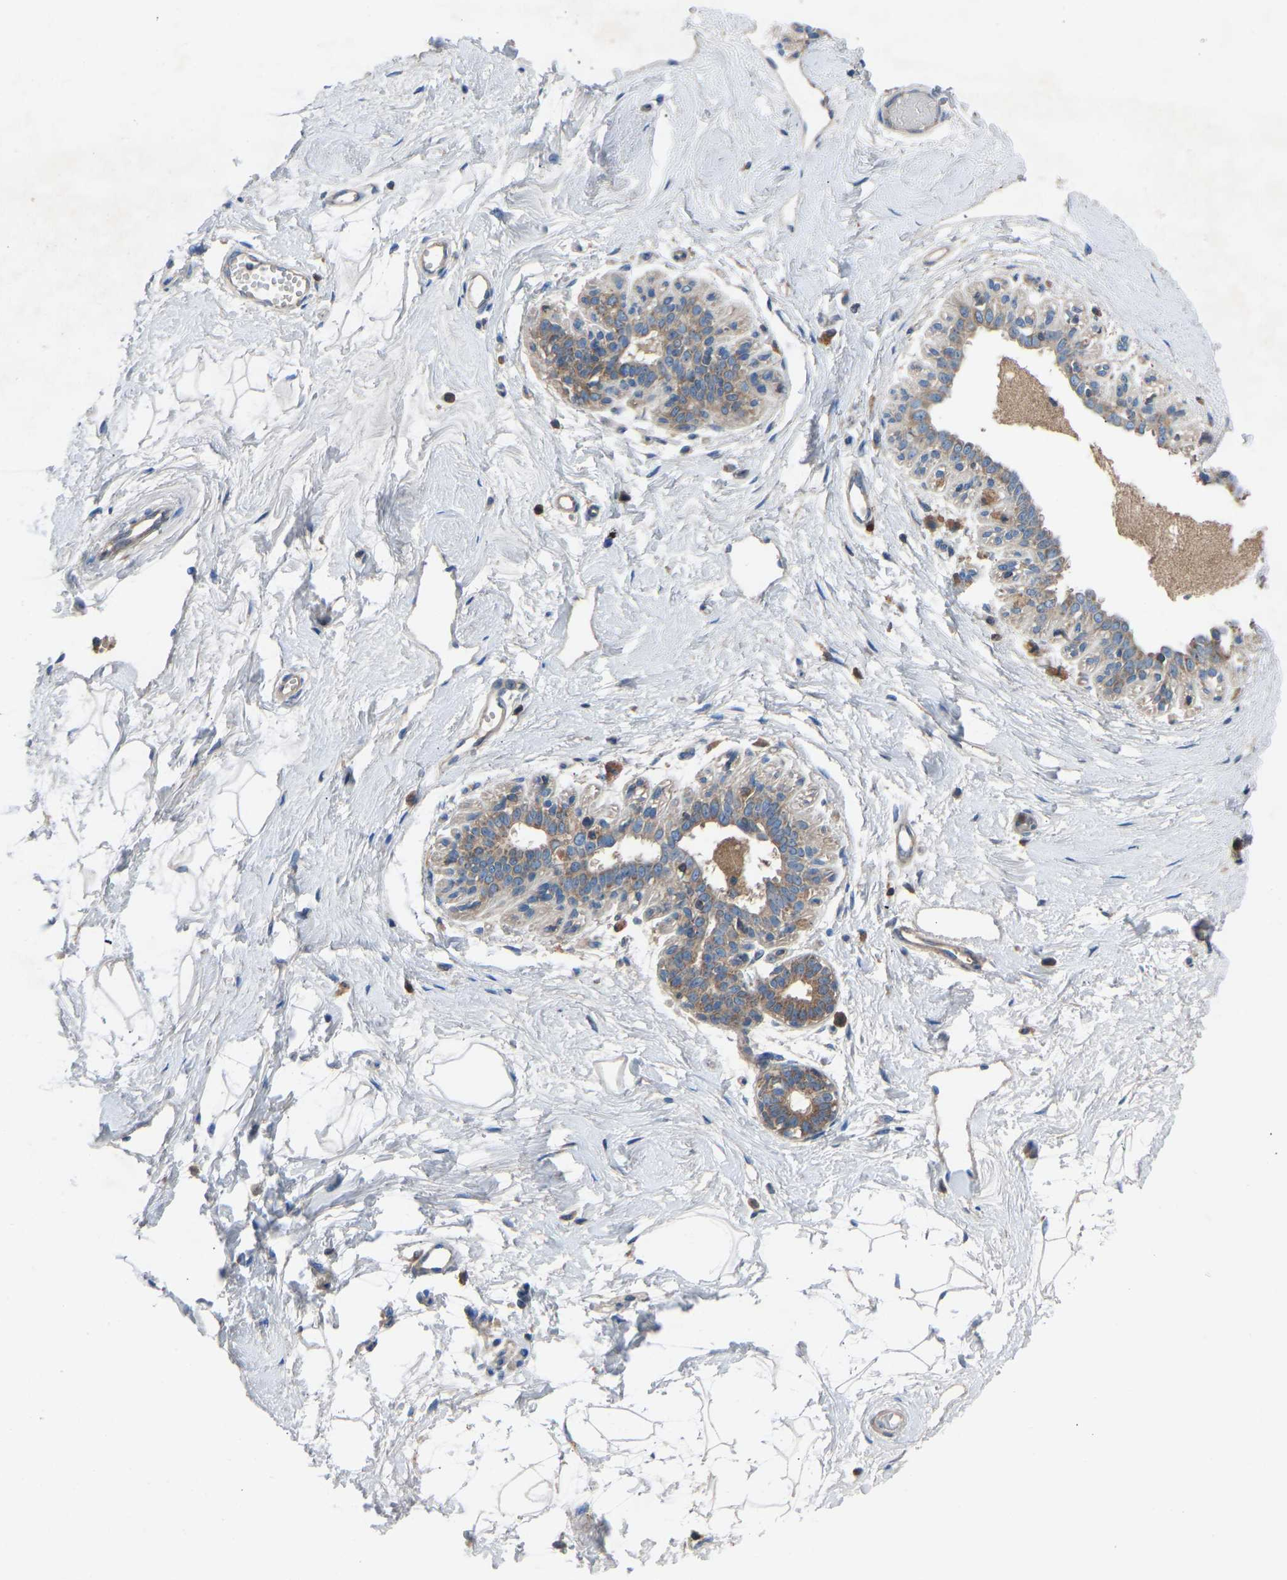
{"staining": {"intensity": "negative", "quantity": "none", "location": "none"}, "tissue": "breast", "cell_type": "Adipocytes", "image_type": "normal", "snomed": [{"axis": "morphology", "description": "Normal tissue, NOS"}, {"axis": "topography", "description": "Breast"}], "caption": "IHC of normal human breast reveals no expression in adipocytes. Nuclei are stained in blue.", "gene": "GRK6", "patient": {"sex": "female", "age": 45}}